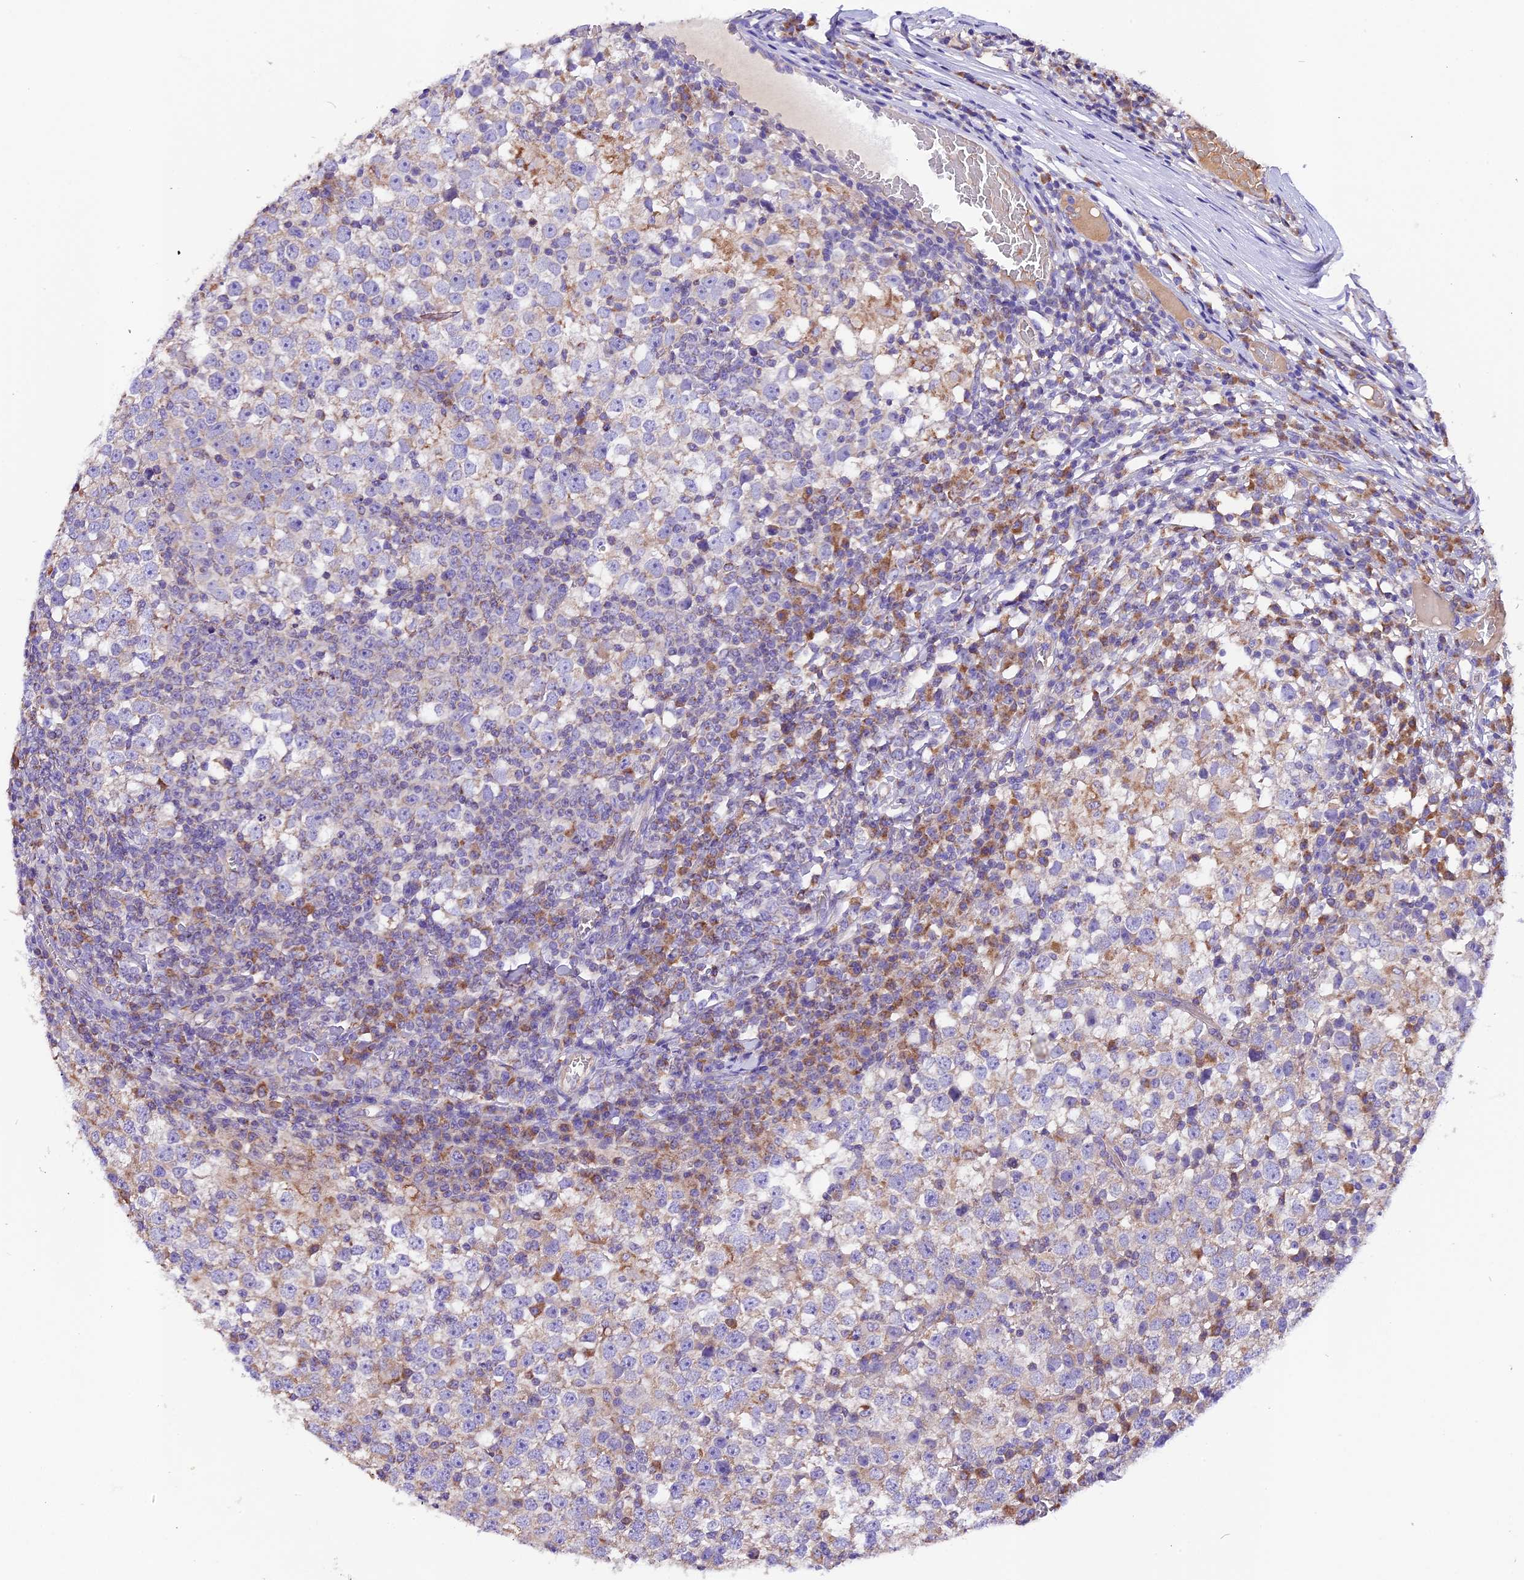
{"staining": {"intensity": "weak", "quantity": "<25%", "location": "cytoplasmic/membranous"}, "tissue": "testis cancer", "cell_type": "Tumor cells", "image_type": "cancer", "snomed": [{"axis": "morphology", "description": "Seminoma, NOS"}, {"axis": "topography", "description": "Testis"}], "caption": "Immunohistochemistry (IHC) micrograph of neoplastic tissue: human seminoma (testis) stained with DAB (3,3'-diaminobenzidine) displays no significant protein staining in tumor cells.", "gene": "SIX5", "patient": {"sex": "male", "age": 65}}